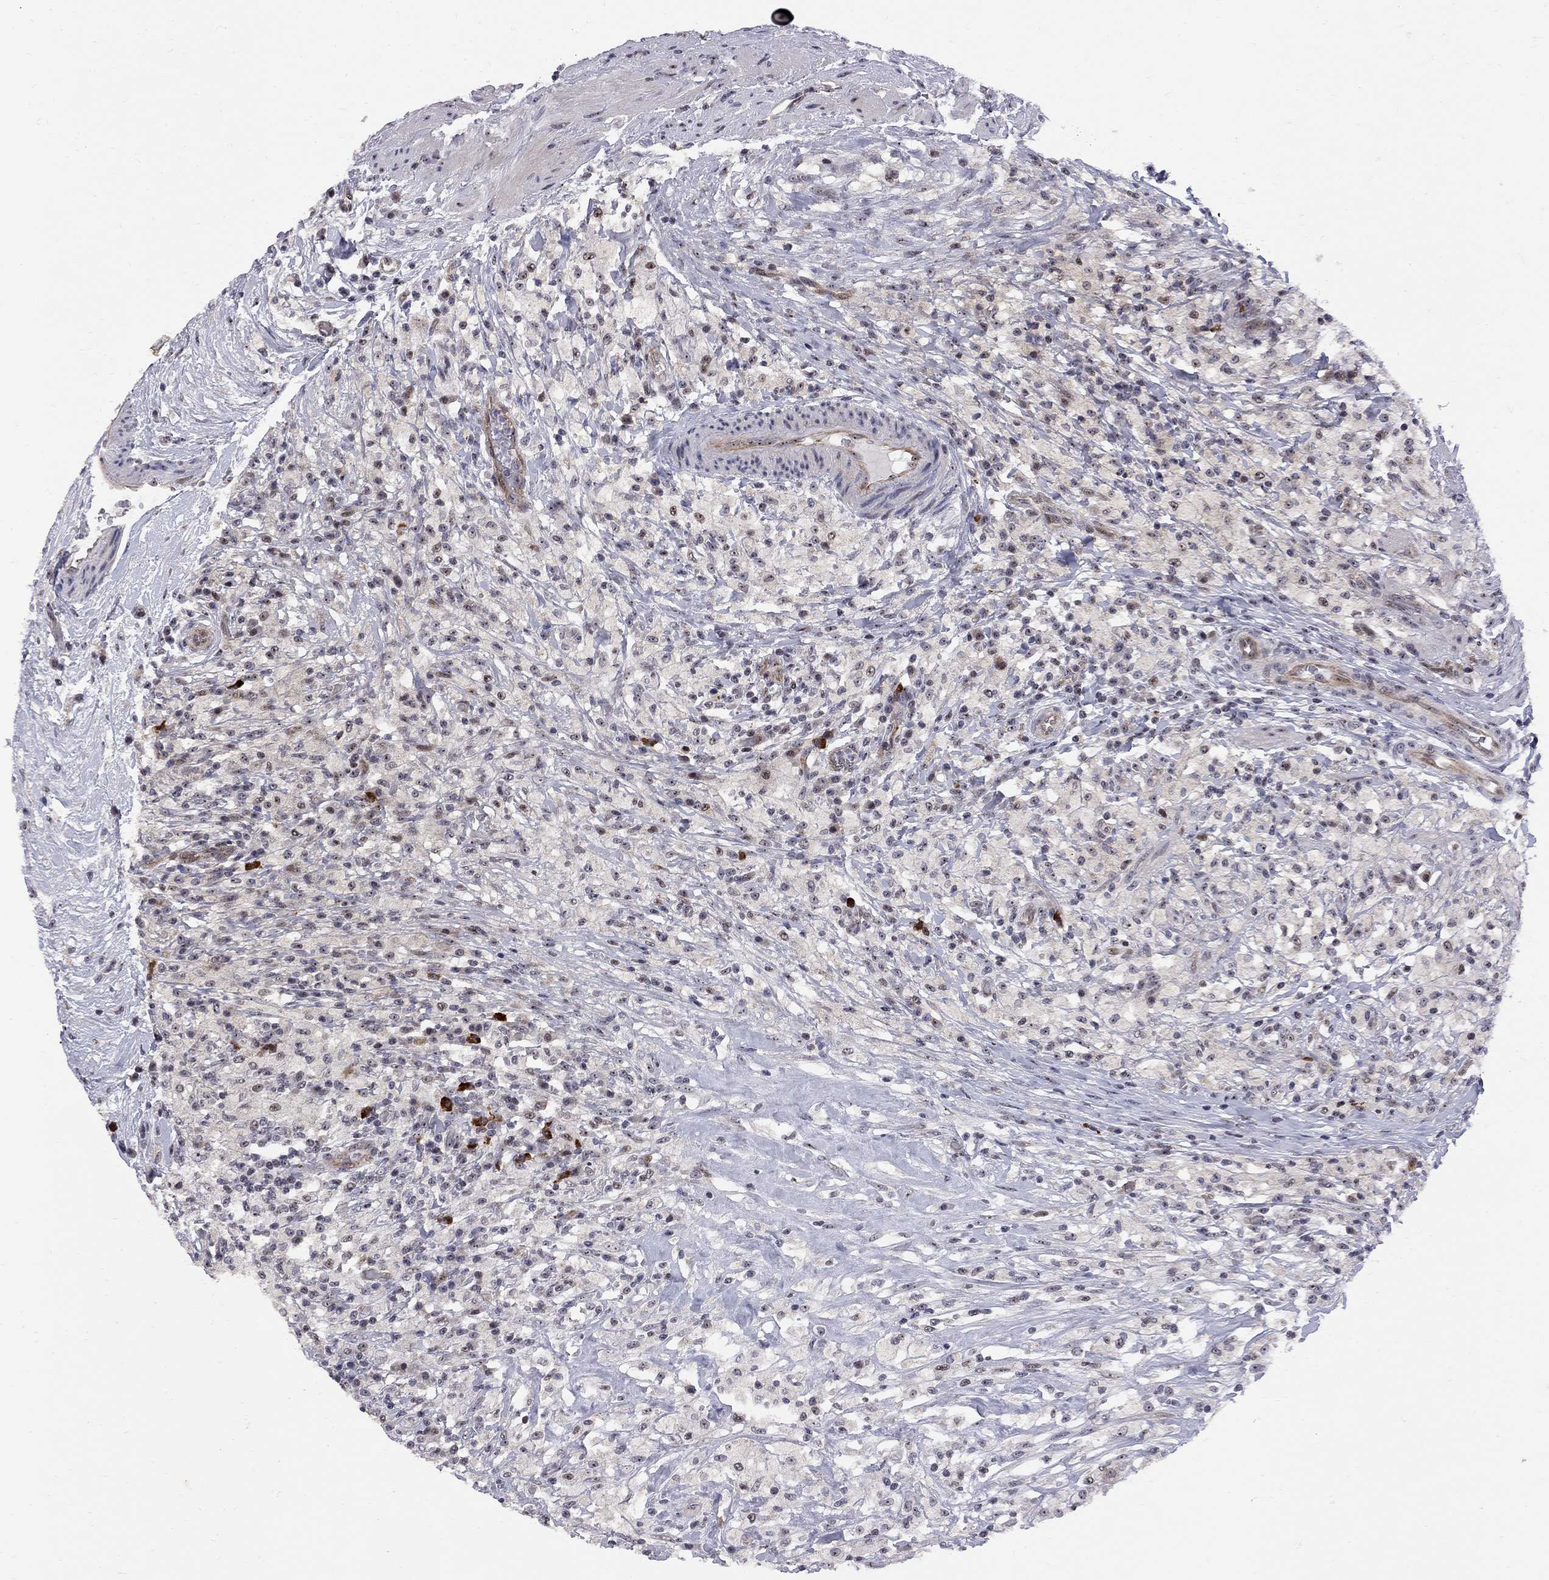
{"staining": {"intensity": "weak", "quantity": "<25%", "location": "nuclear"}, "tissue": "testis cancer", "cell_type": "Tumor cells", "image_type": "cancer", "snomed": [{"axis": "morphology", "description": "Necrosis, NOS"}, {"axis": "morphology", "description": "Carcinoma, Embryonal, NOS"}, {"axis": "topography", "description": "Testis"}], "caption": "DAB (3,3'-diaminobenzidine) immunohistochemical staining of testis cancer reveals no significant positivity in tumor cells.", "gene": "DHX33", "patient": {"sex": "male", "age": 19}}